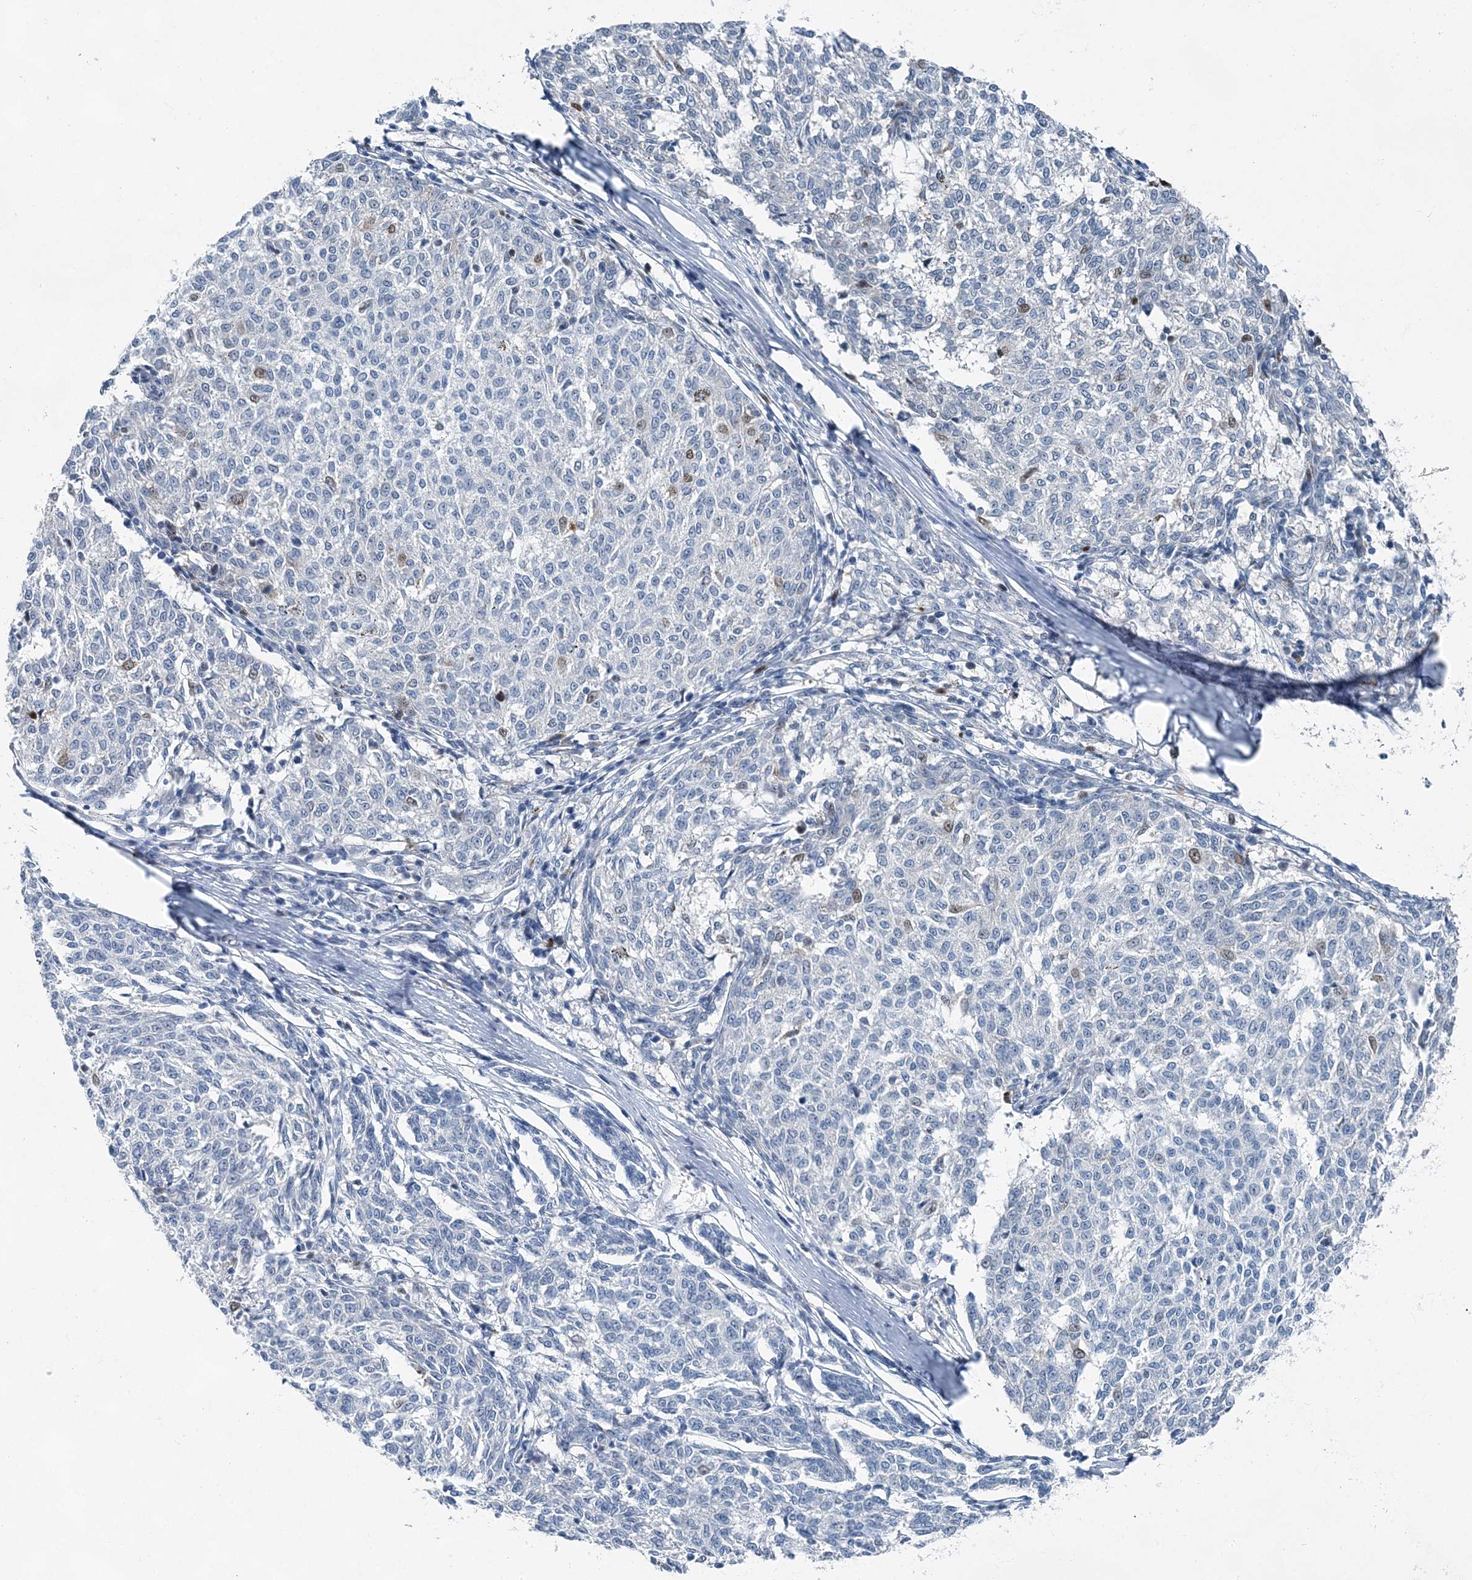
{"staining": {"intensity": "weak", "quantity": "<25%", "location": "nuclear"}, "tissue": "melanoma", "cell_type": "Tumor cells", "image_type": "cancer", "snomed": [{"axis": "morphology", "description": "Malignant melanoma, NOS"}, {"axis": "topography", "description": "Skin"}], "caption": "A photomicrograph of melanoma stained for a protein shows no brown staining in tumor cells.", "gene": "HAT1", "patient": {"sex": "female", "age": 72}}